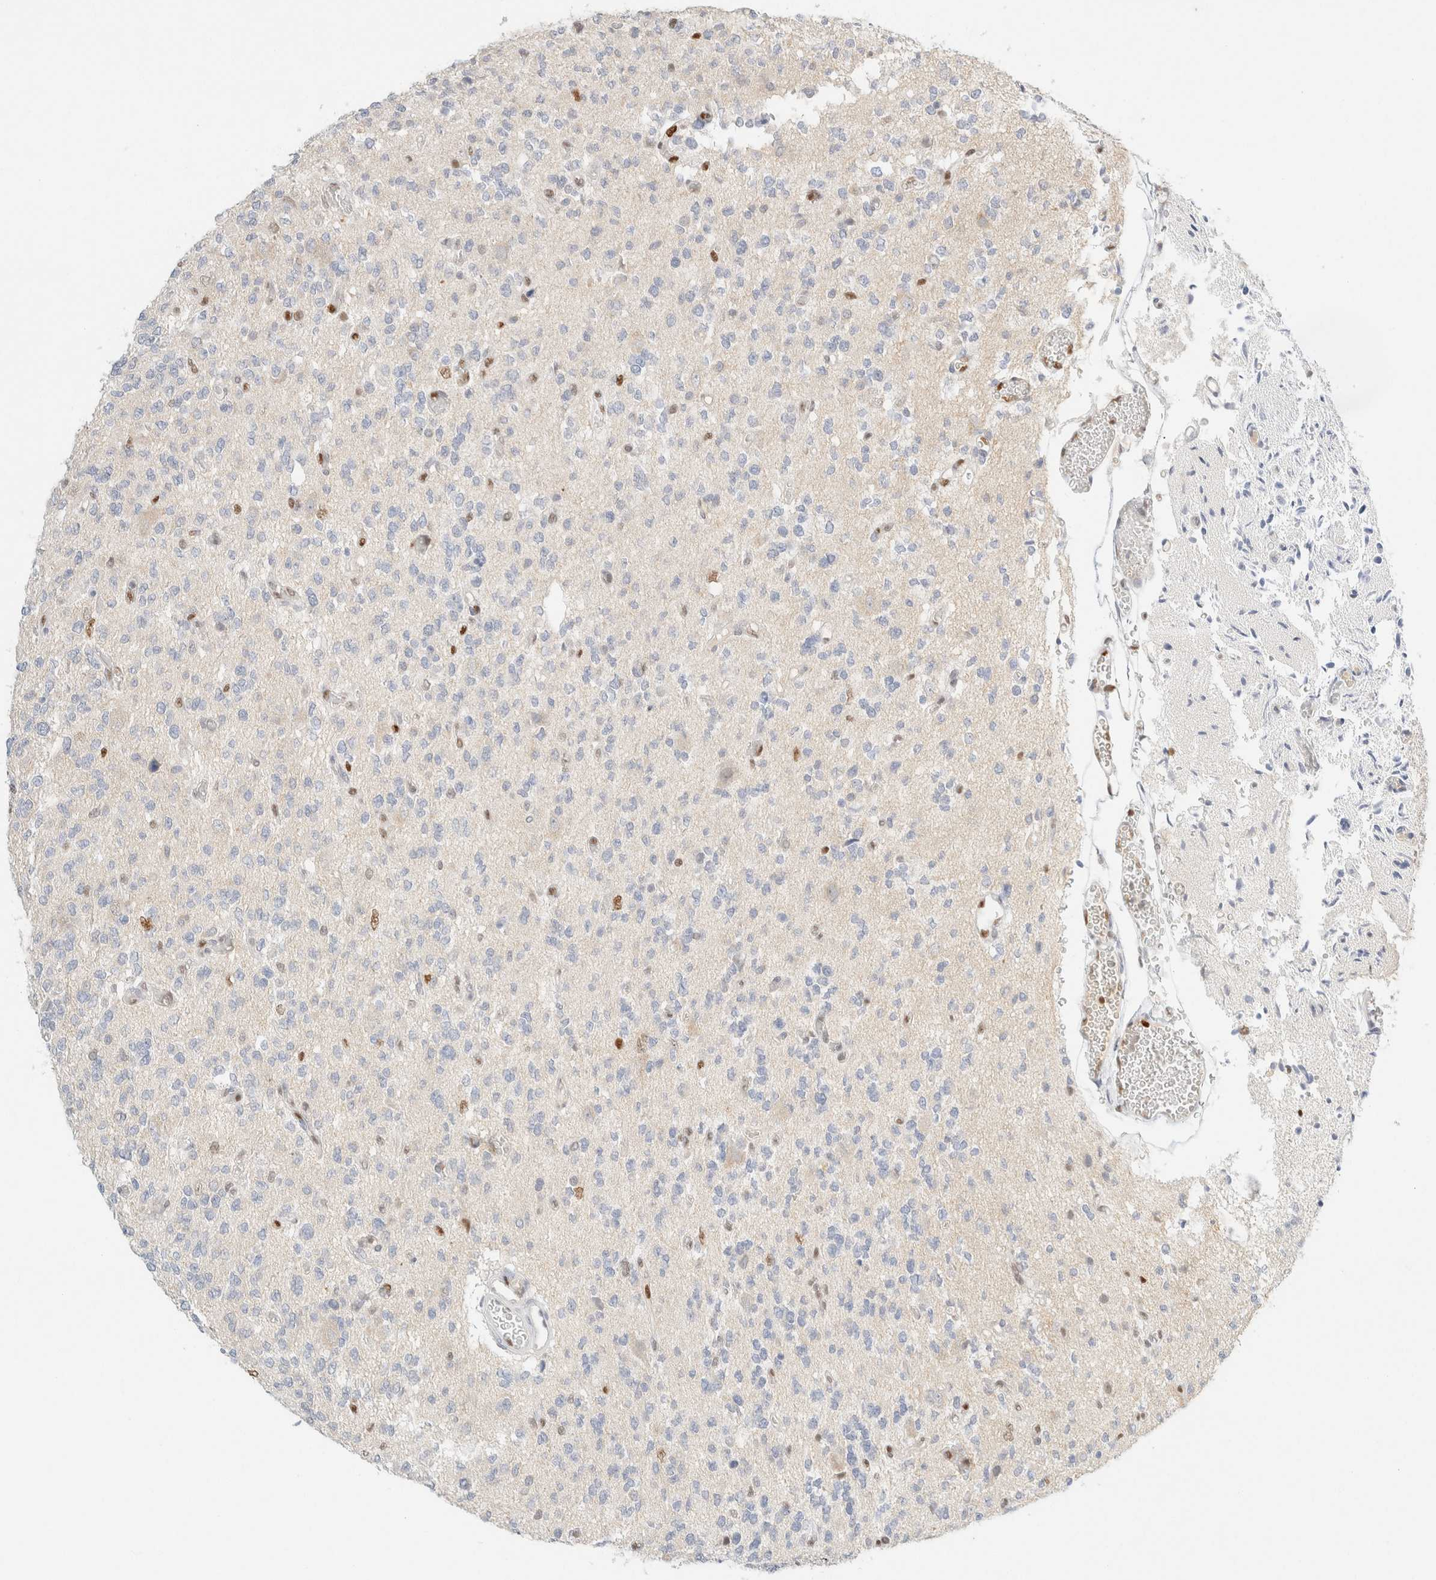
{"staining": {"intensity": "negative", "quantity": "none", "location": "none"}, "tissue": "glioma", "cell_type": "Tumor cells", "image_type": "cancer", "snomed": [{"axis": "morphology", "description": "Glioma, malignant, Low grade"}, {"axis": "topography", "description": "Brain"}], "caption": "IHC micrograph of neoplastic tissue: malignant glioma (low-grade) stained with DAB demonstrates no significant protein positivity in tumor cells.", "gene": "DDB2", "patient": {"sex": "male", "age": 38}}